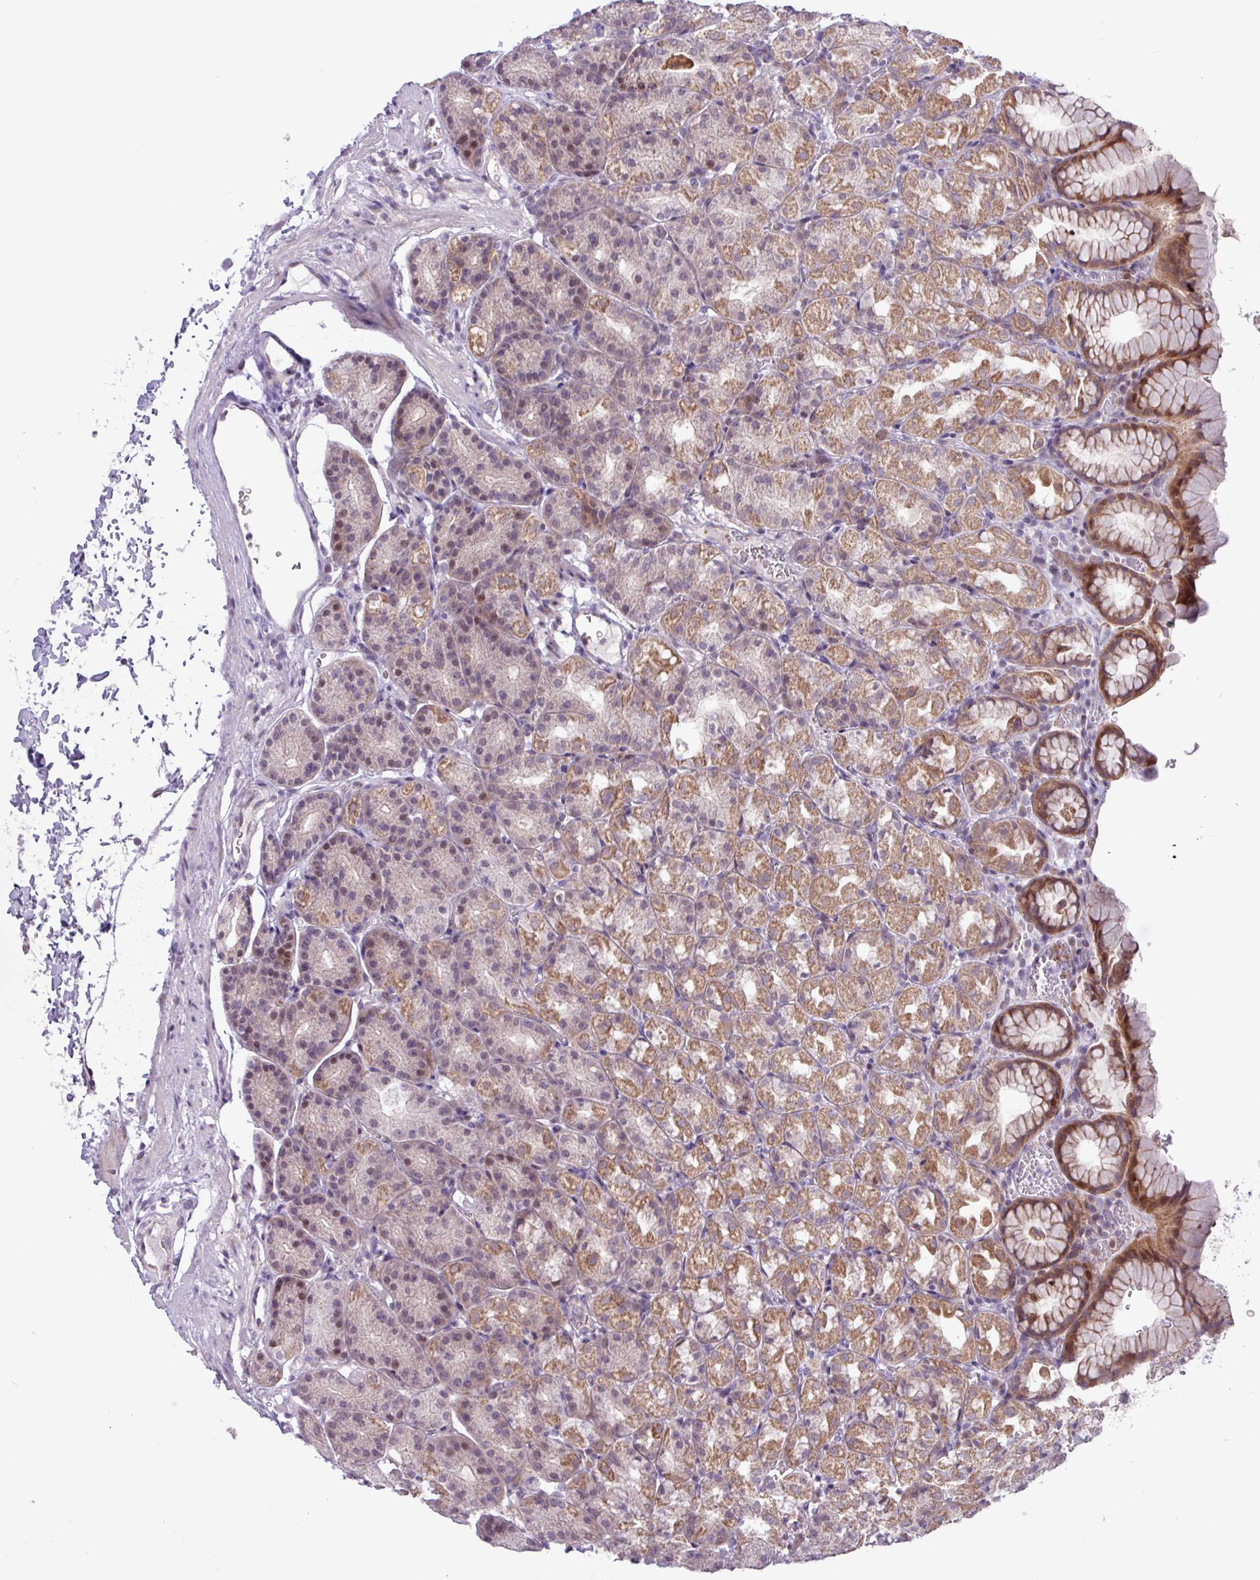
{"staining": {"intensity": "moderate", "quantity": ">75%", "location": "cytoplasmic/membranous,nuclear"}, "tissue": "stomach", "cell_type": "Glandular cells", "image_type": "normal", "snomed": [{"axis": "morphology", "description": "Normal tissue, NOS"}, {"axis": "topography", "description": "Stomach, upper"}], "caption": "Glandular cells demonstrate medium levels of moderate cytoplasmic/membranous,nuclear positivity in about >75% of cells in unremarkable human stomach.", "gene": "RTL3", "patient": {"sex": "female", "age": 81}}